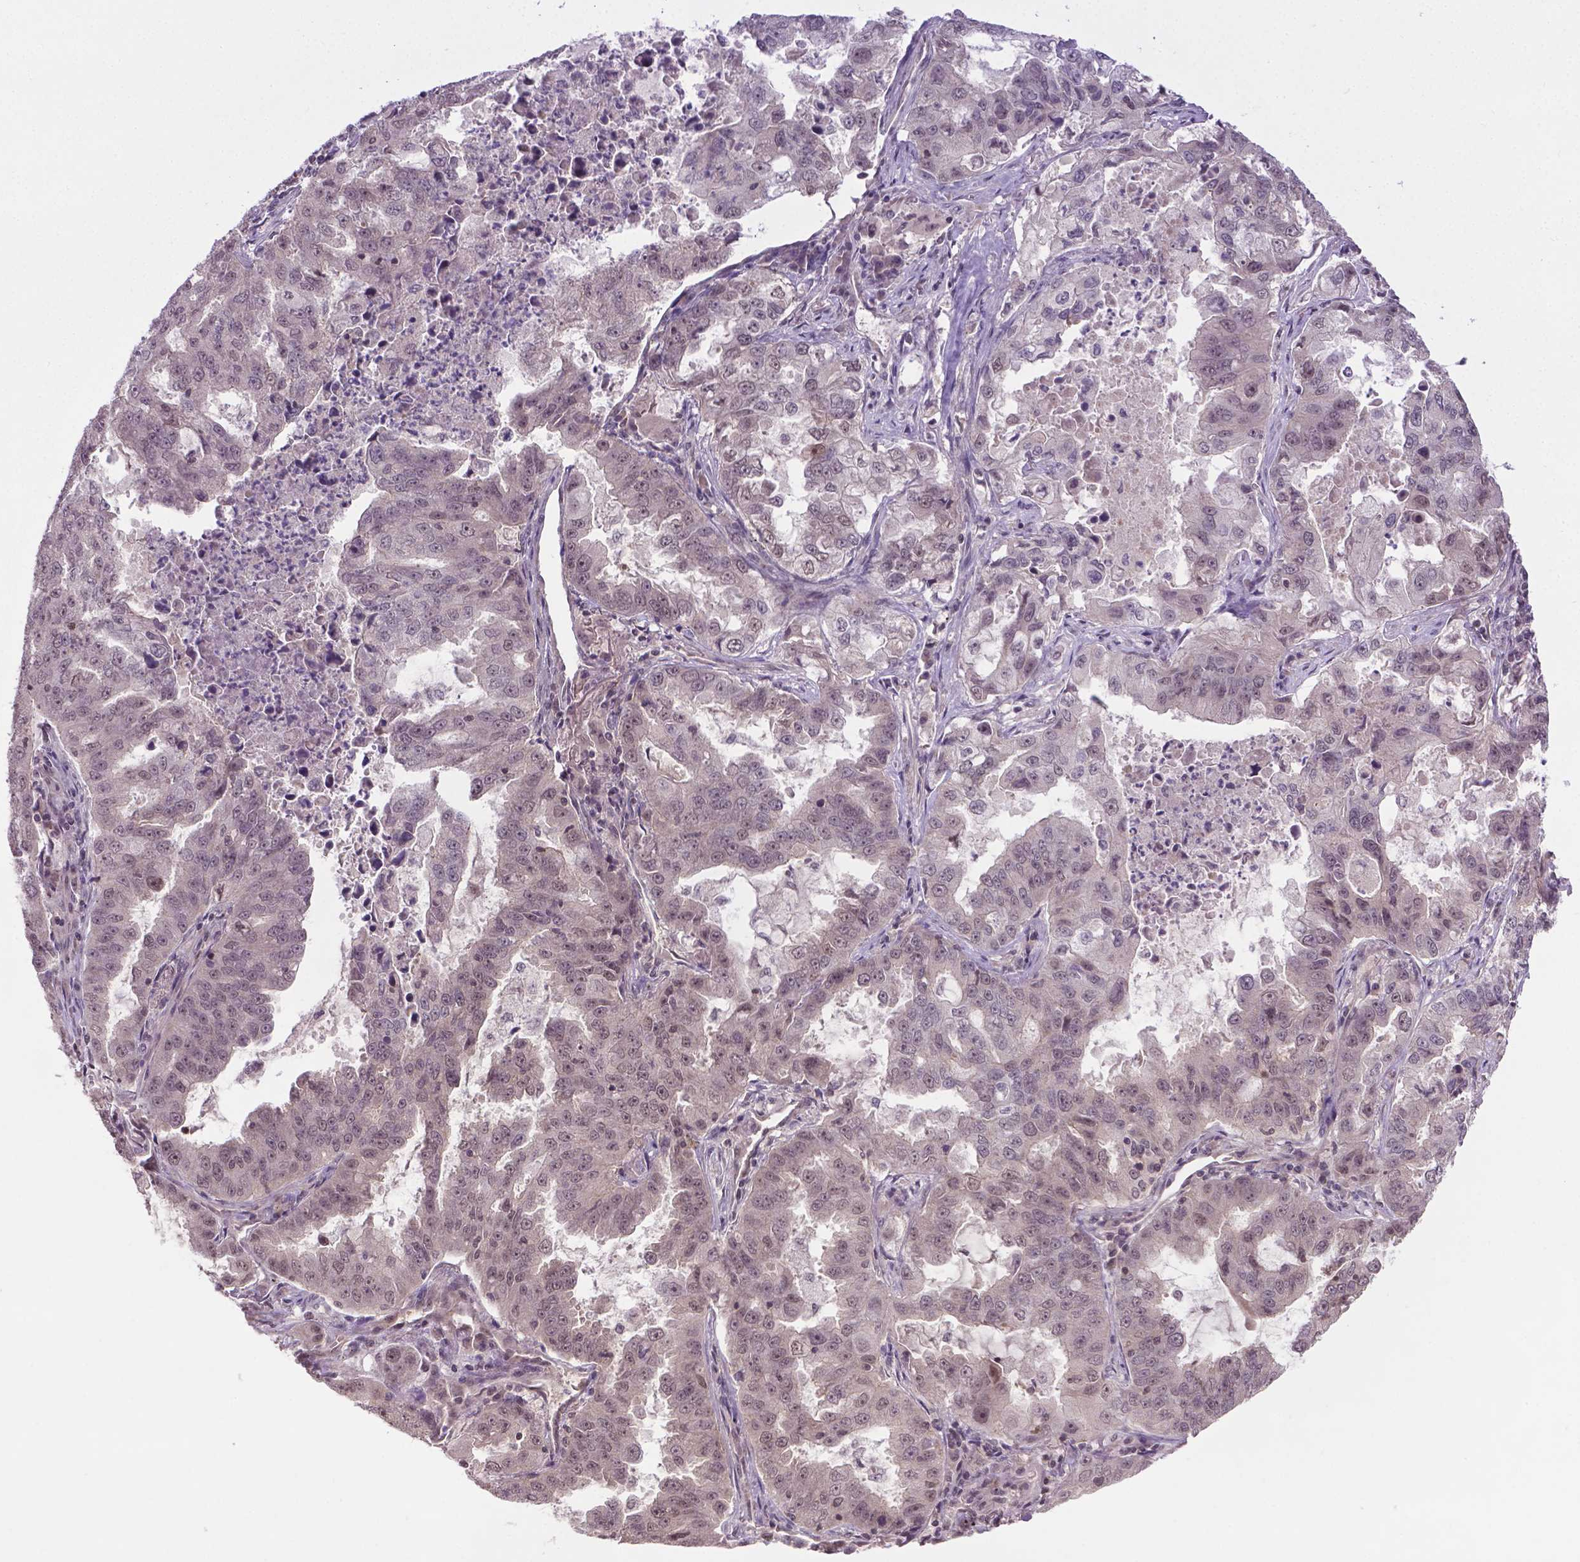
{"staining": {"intensity": "weak", "quantity": "25%-75%", "location": "nuclear"}, "tissue": "lung cancer", "cell_type": "Tumor cells", "image_type": "cancer", "snomed": [{"axis": "morphology", "description": "Adenocarcinoma, NOS"}, {"axis": "topography", "description": "Lung"}], "caption": "High-power microscopy captured an IHC micrograph of lung cancer, revealing weak nuclear expression in approximately 25%-75% of tumor cells. The staining was performed using DAB (3,3'-diaminobenzidine), with brown indicating positive protein expression. Nuclei are stained blue with hematoxylin.", "gene": "ANKRD54", "patient": {"sex": "female", "age": 61}}